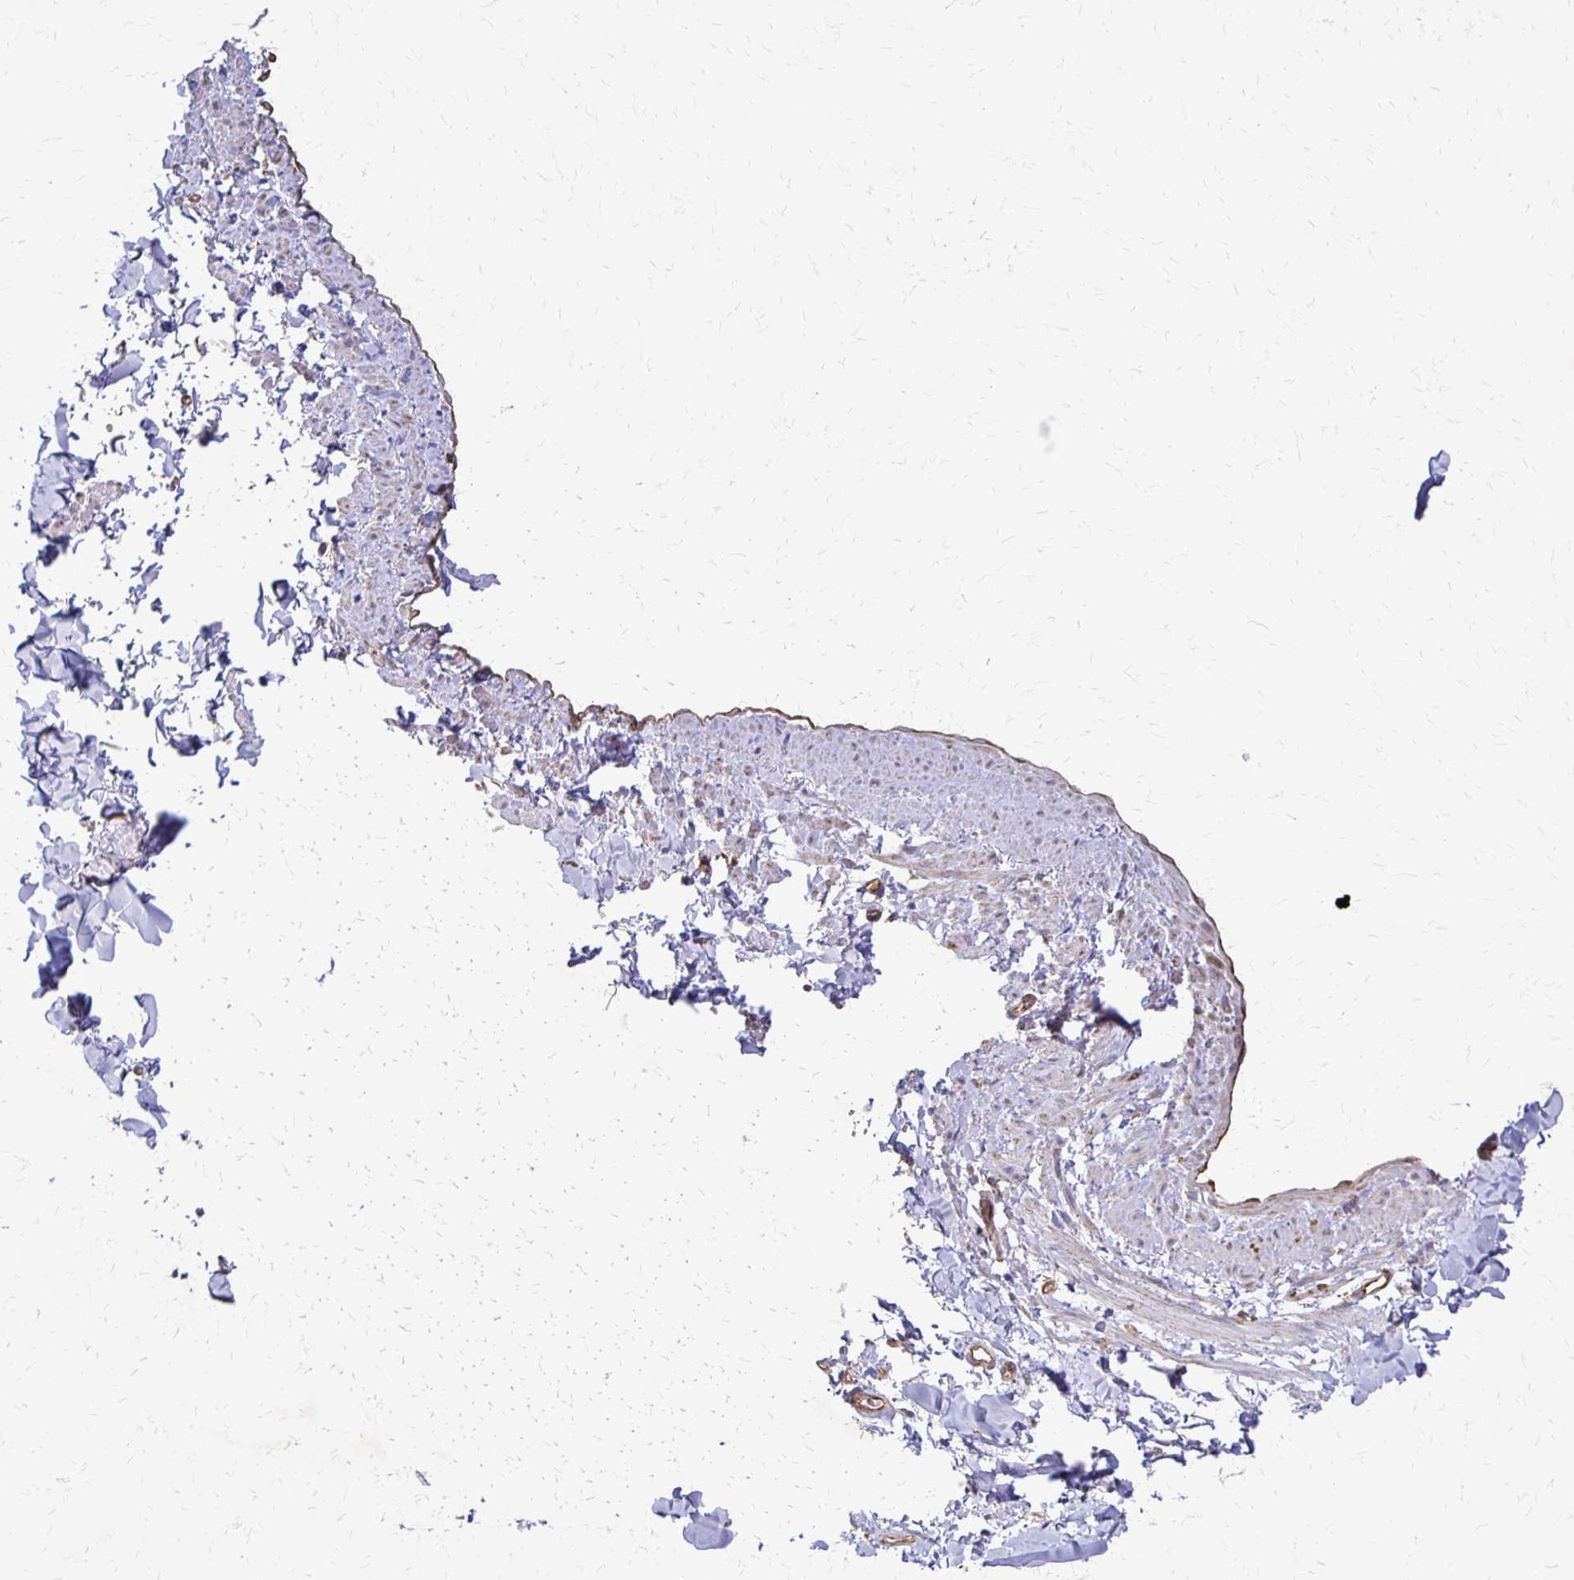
{"staining": {"intensity": "weak", "quantity": "<25%", "location": "cytoplasmic/membranous"}, "tissue": "adipose tissue", "cell_type": "Adipocytes", "image_type": "normal", "snomed": [{"axis": "morphology", "description": "Normal tissue, NOS"}, {"axis": "topography", "description": "Vulva"}, {"axis": "topography", "description": "Peripheral nerve tissue"}], "caption": "DAB (3,3'-diaminobenzidine) immunohistochemical staining of benign adipose tissue reveals no significant staining in adipocytes. Nuclei are stained in blue.", "gene": "EIF4EBP2", "patient": {"sex": "female", "age": 66}}